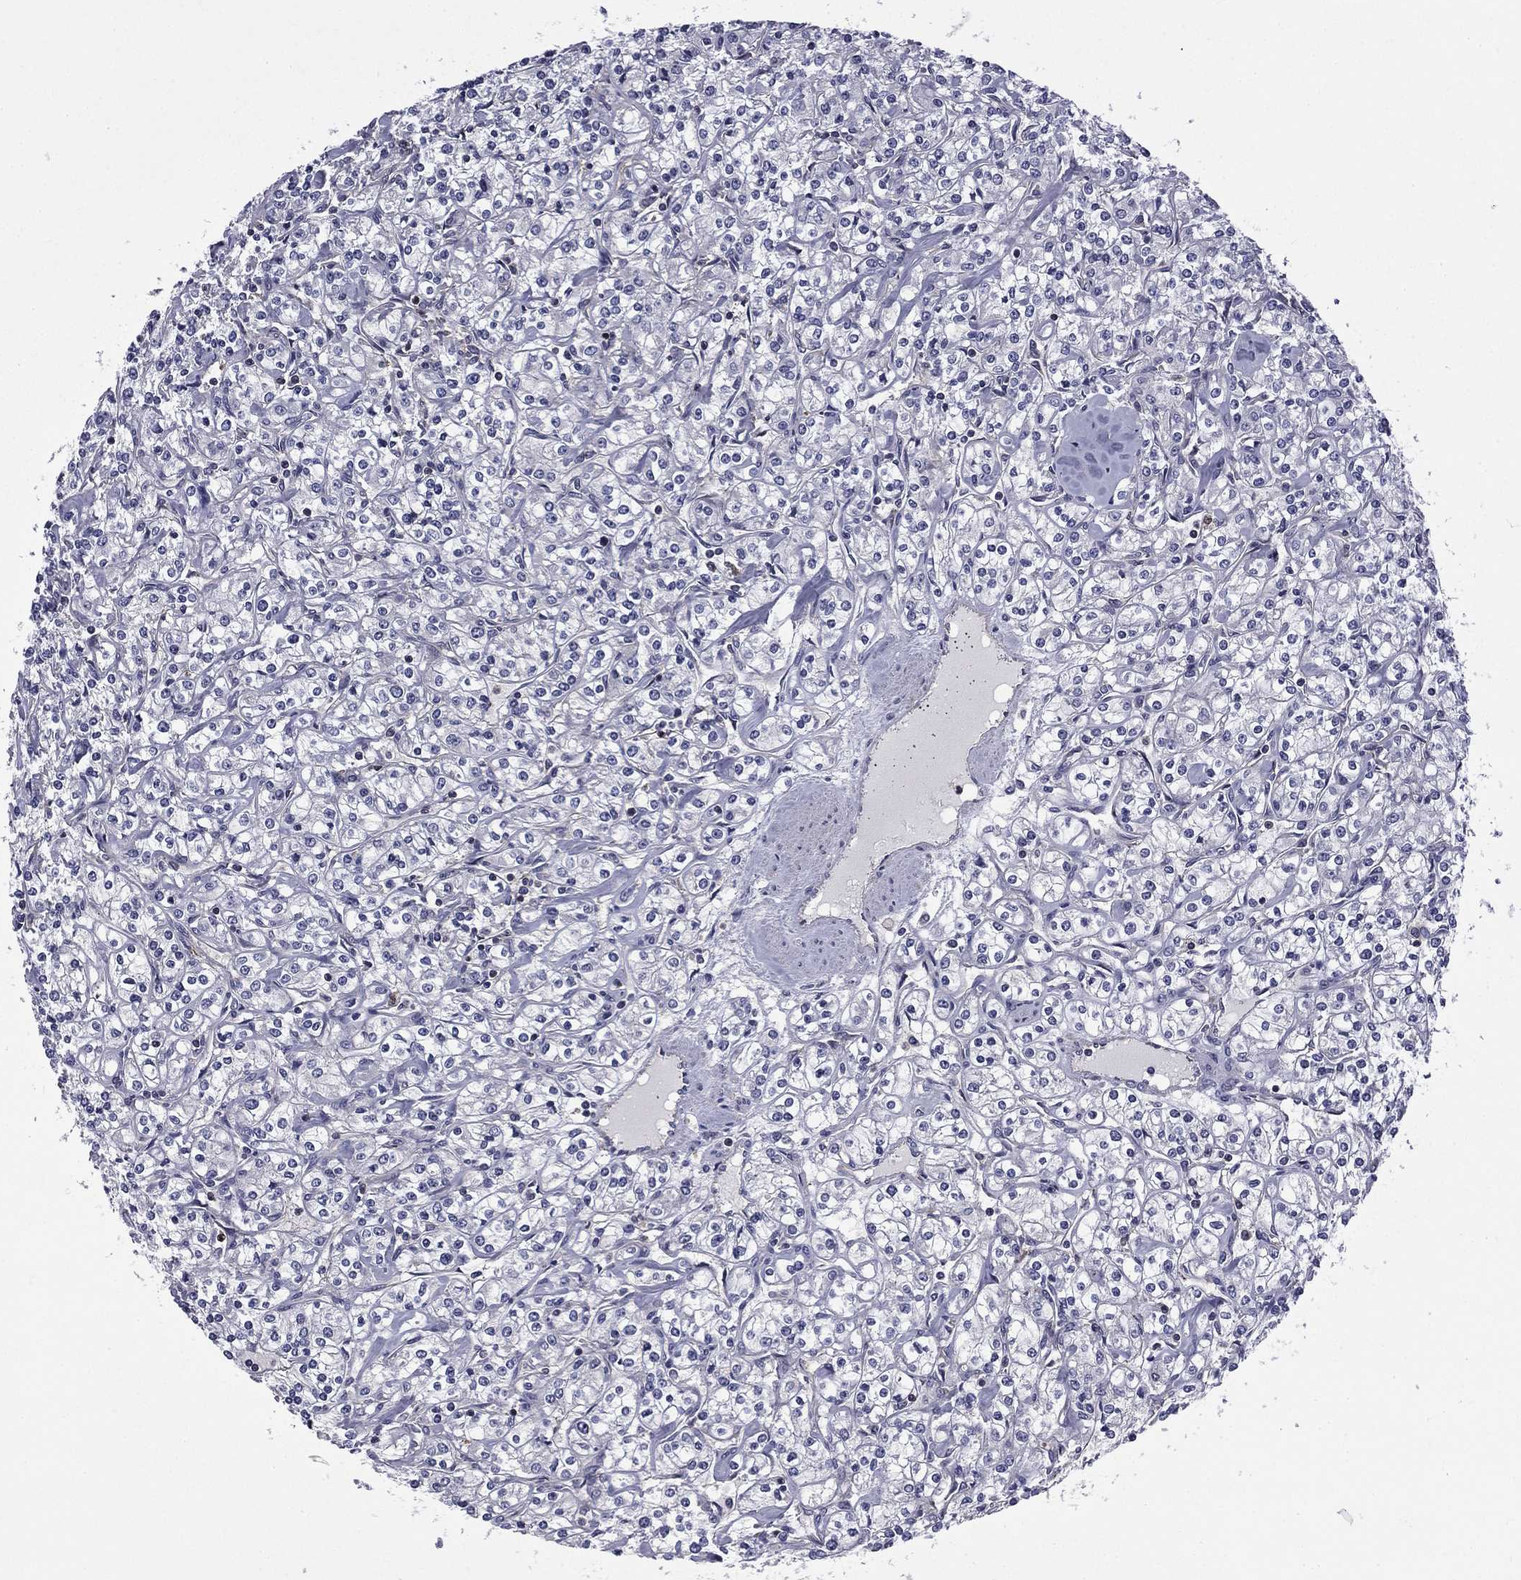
{"staining": {"intensity": "negative", "quantity": "none", "location": "none"}, "tissue": "renal cancer", "cell_type": "Tumor cells", "image_type": "cancer", "snomed": [{"axis": "morphology", "description": "Adenocarcinoma, NOS"}, {"axis": "topography", "description": "Kidney"}], "caption": "IHC photomicrograph of human renal adenocarcinoma stained for a protein (brown), which displays no expression in tumor cells. (DAB immunohistochemistry (IHC) visualized using brightfield microscopy, high magnification).", "gene": "ARHGAP45", "patient": {"sex": "male", "age": 77}}